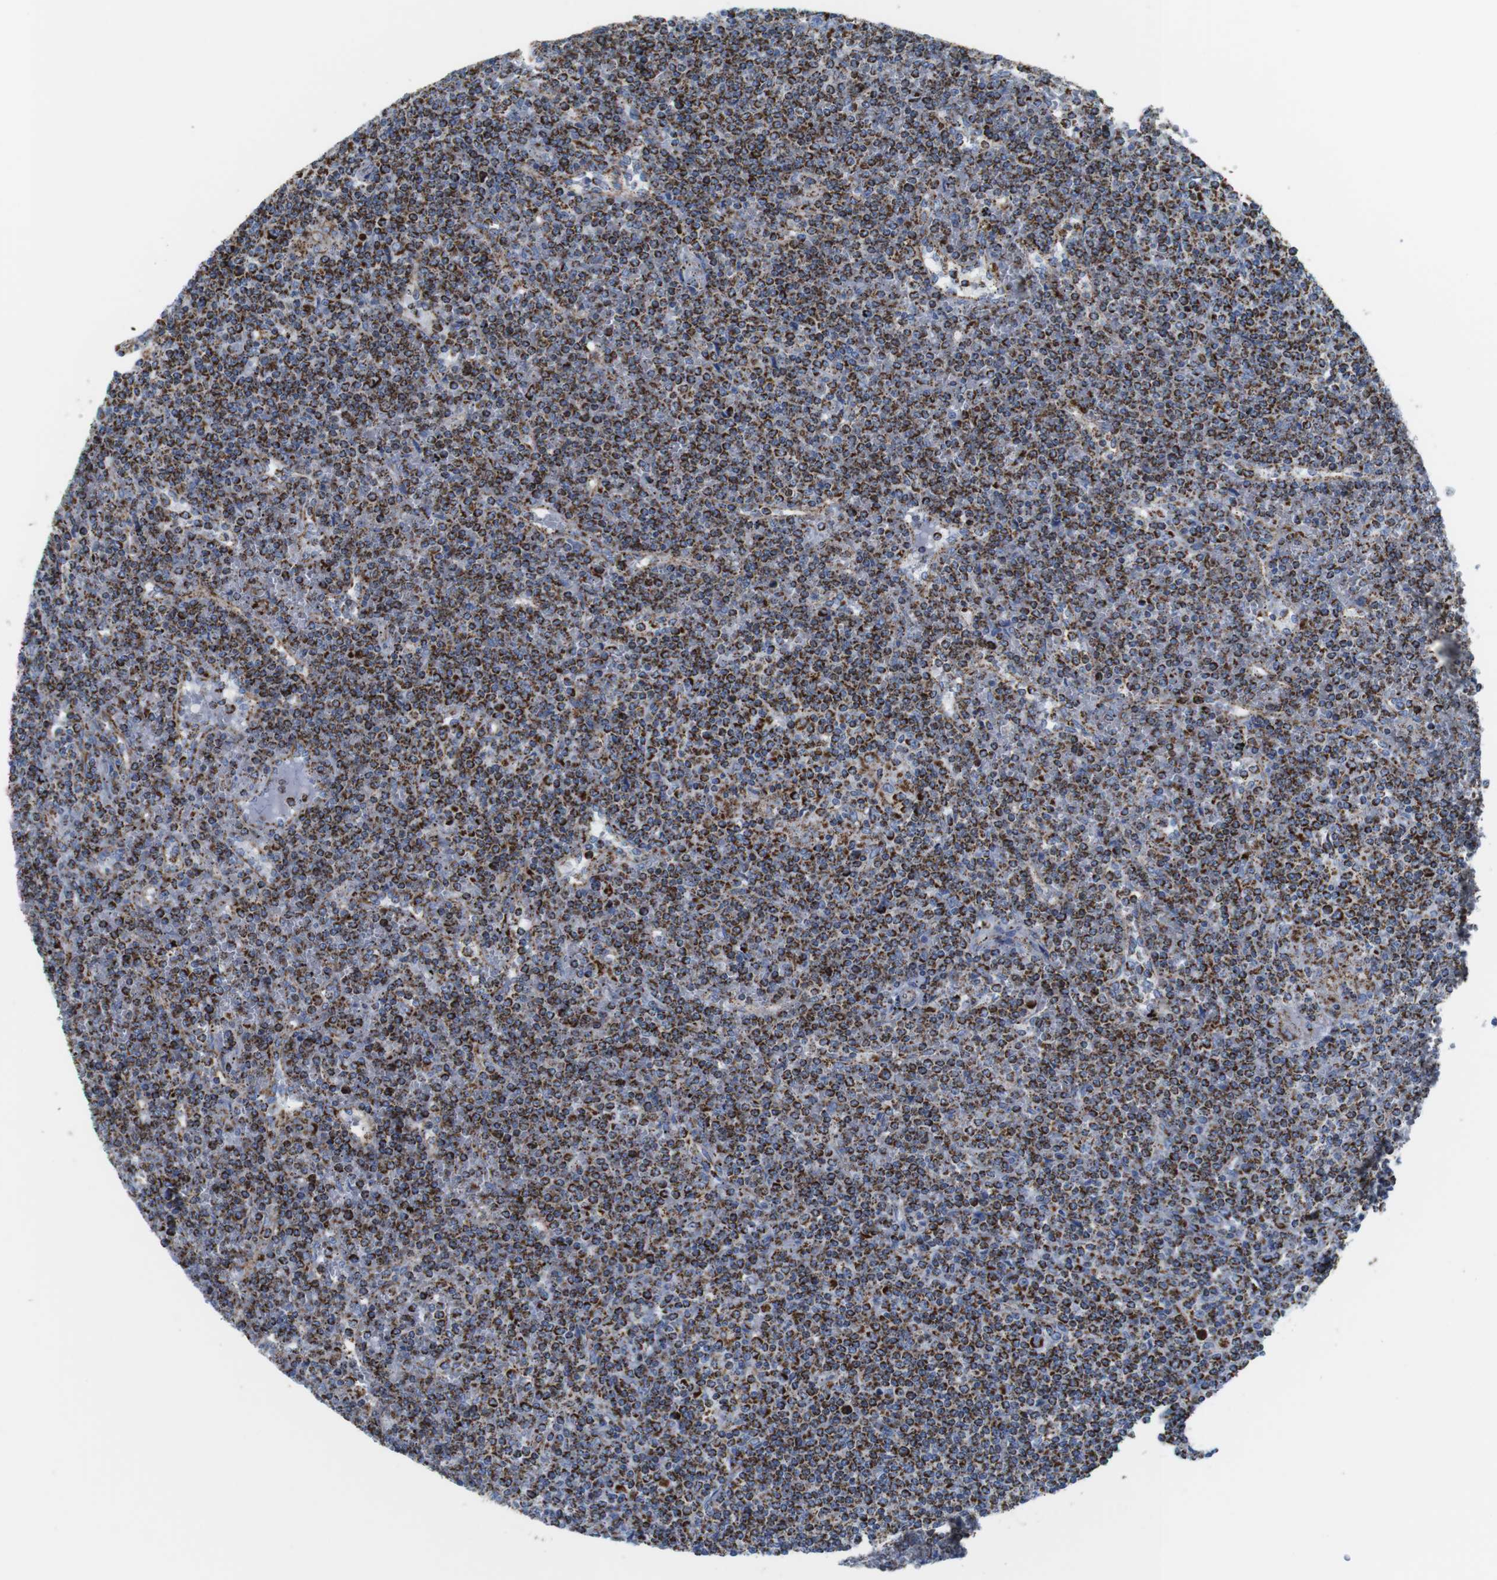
{"staining": {"intensity": "strong", "quantity": ">75%", "location": "cytoplasmic/membranous"}, "tissue": "lymphoma", "cell_type": "Tumor cells", "image_type": "cancer", "snomed": [{"axis": "morphology", "description": "Malignant lymphoma, non-Hodgkin's type, Low grade"}, {"axis": "topography", "description": "Spleen"}], "caption": "Malignant lymphoma, non-Hodgkin's type (low-grade) was stained to show a protein in brown. There is high levels of strong cytoplasmic/membranous positivity in about >75% of tumor cells.", "gene": "ATP5PO", "patient": {"sex": "female", "age": 19}}